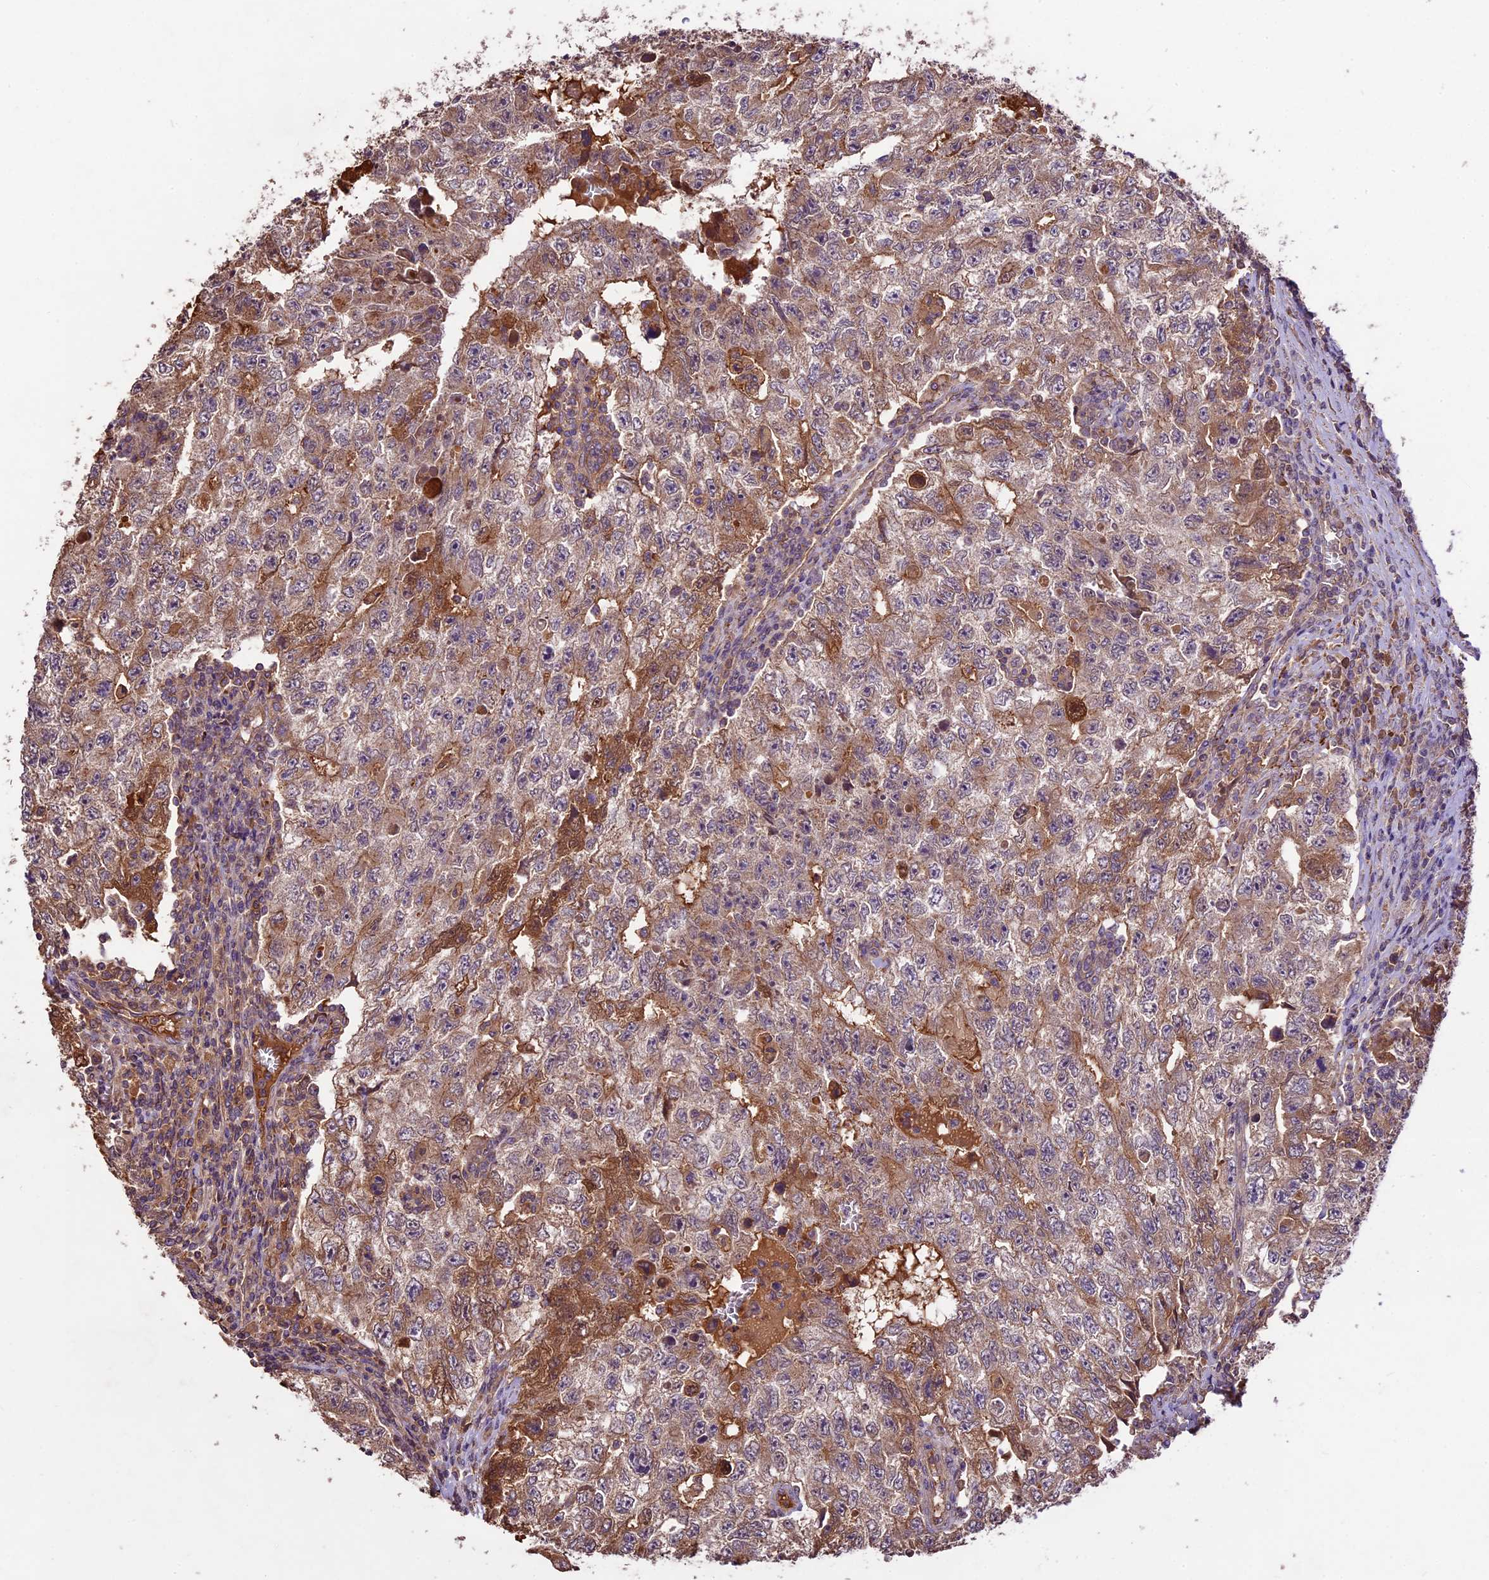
{"staining": {"intensity": "moderate", "quantity": "25%-75%", "location": "cytoplasmic/membranous"}, "tissue": "testis cancer", "cell_type": "Tumor cells", "image_type": "cancer", "snomed": [{"axis": "morphology", "description": "Carcinoma, Embryonal, NOS"}, {"axis": "topography", "description": "Testis"}], "caption": "An IHC histopathology image of neoplastic tissue is shown. Protein staining in brown shows moderate cytoplasmic/membranous positivity in testis cancer (embryonal carcinoma) within tumor cells. The protein is shown in brown color, while the nuclei are stained blue.", "gene": "CRLF1", "patient": {"sex": "male", "age": 17}}